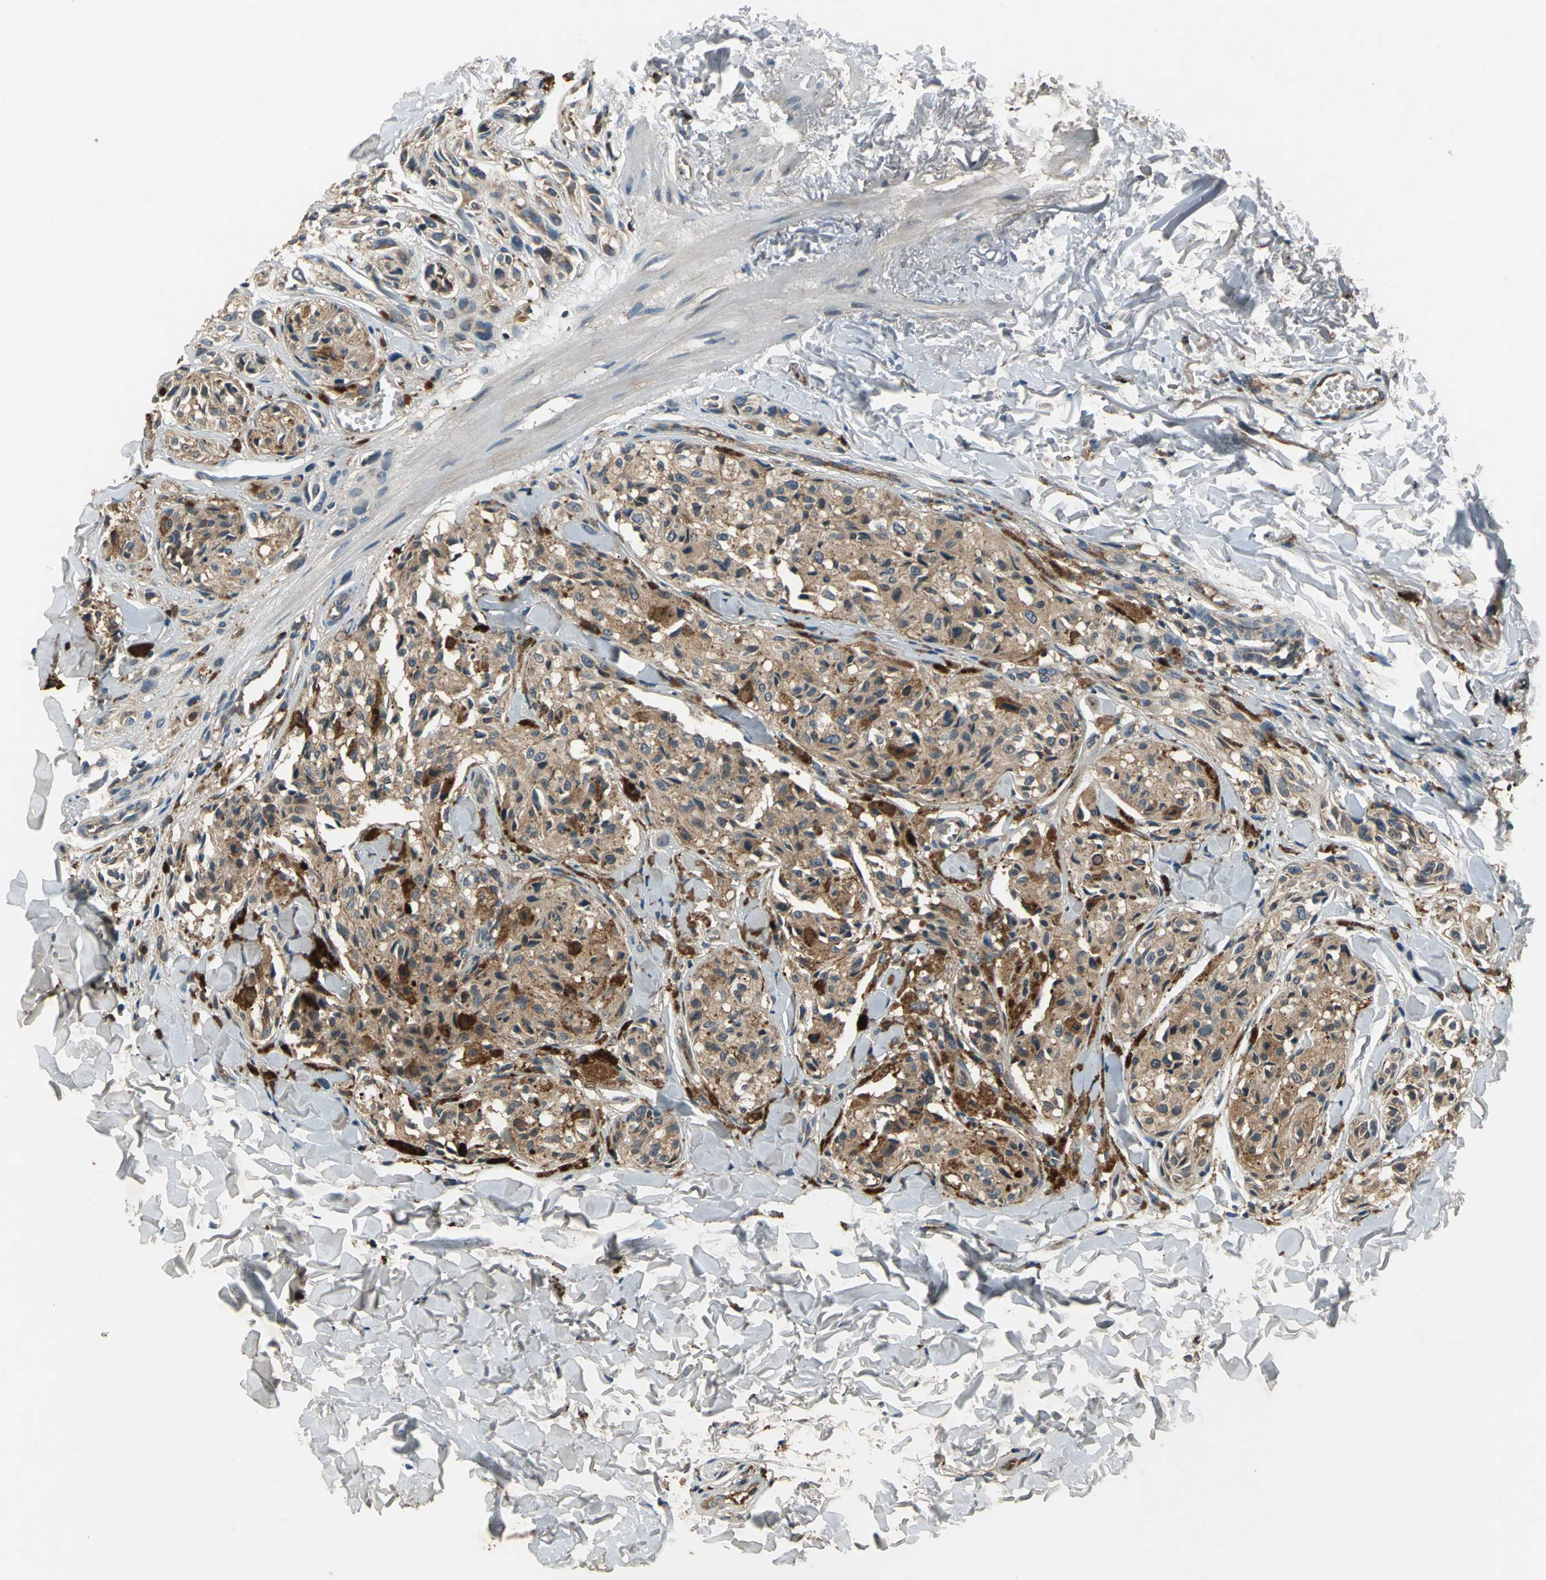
{"staining": {"intensity": "moderate", "quantity": ">75%", "location": "cytoplasmic/membranous"}, "tissue": "melanoma", "cell_type": "Tumor cells", "image_type": "cancer", "snomed": [{"axis": "morphology", "description": "Malignant melanoma, Metastatic site"}, {"axis": "topography", "description": "Skin"}], "caption": "Immunohistochemical staining of melanoma shows medium levels of moderate cytoplasmic/membranous expression in about >75% of tumor cells.", "gene": "NFKBIE", "patient": {"sex": "female", "age": 66}}